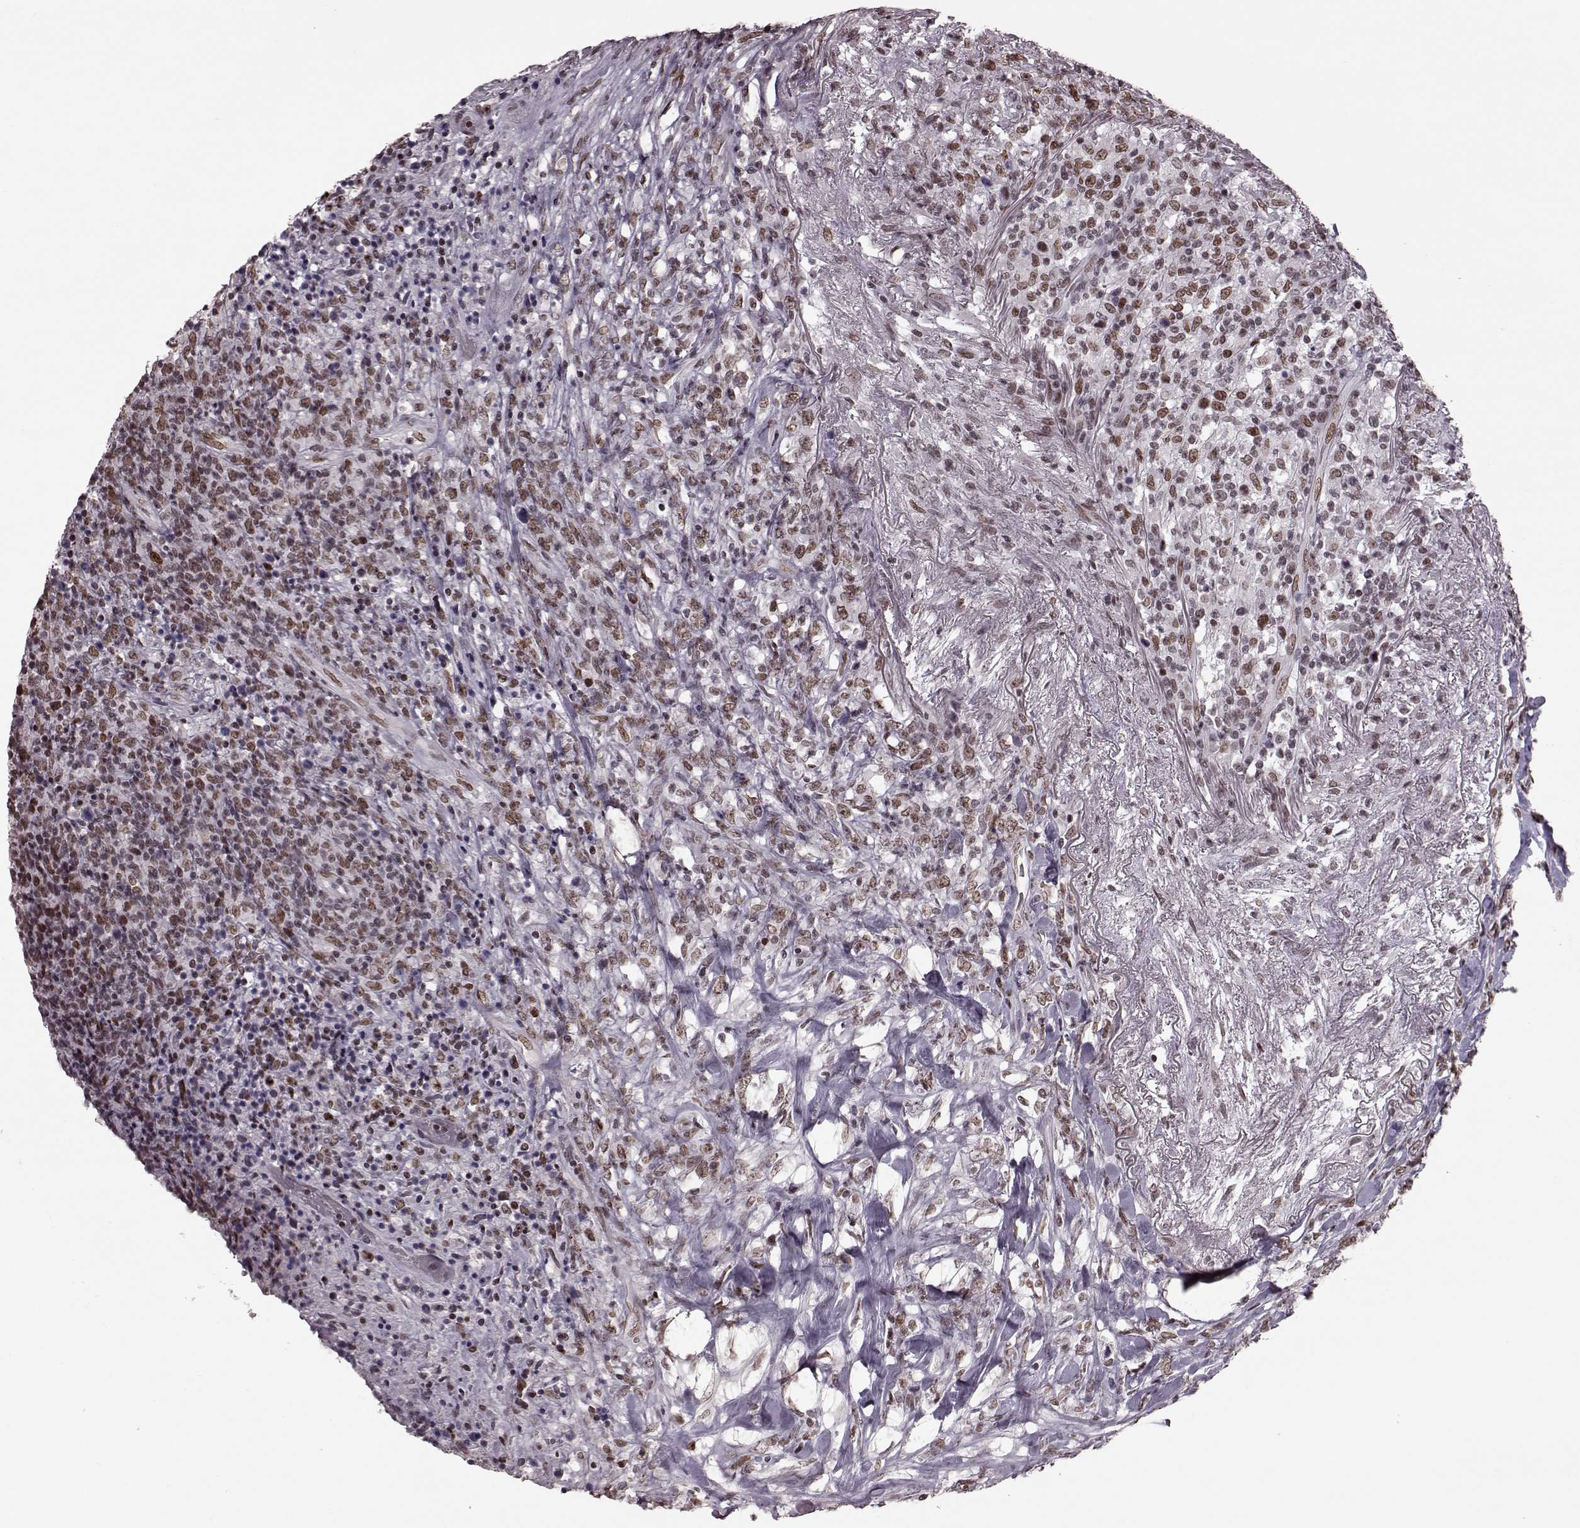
{"staining": {"intensity": "moderate", "quantity": ">75%", "location": "nuclear"}, "tissue": "lymphoma", "cell_type": "Tumor cells", "image_type": "cancer", "snomed": [{"axis": "morphology", "description": "Malignant lymphoma, non-Hodgkin's type, High grade"}, {"axis": "topography", "description": "Lung"}], "caption": "Immunohistochemical staining of malignant lymphoma, non-Hodgkin's type (high-grade) reveals medium levels of moderate nuclear expression in approximately >75% of tumor cells.", "gene": "NR2C1", "patient": {"sex": "male", "age": 79}}